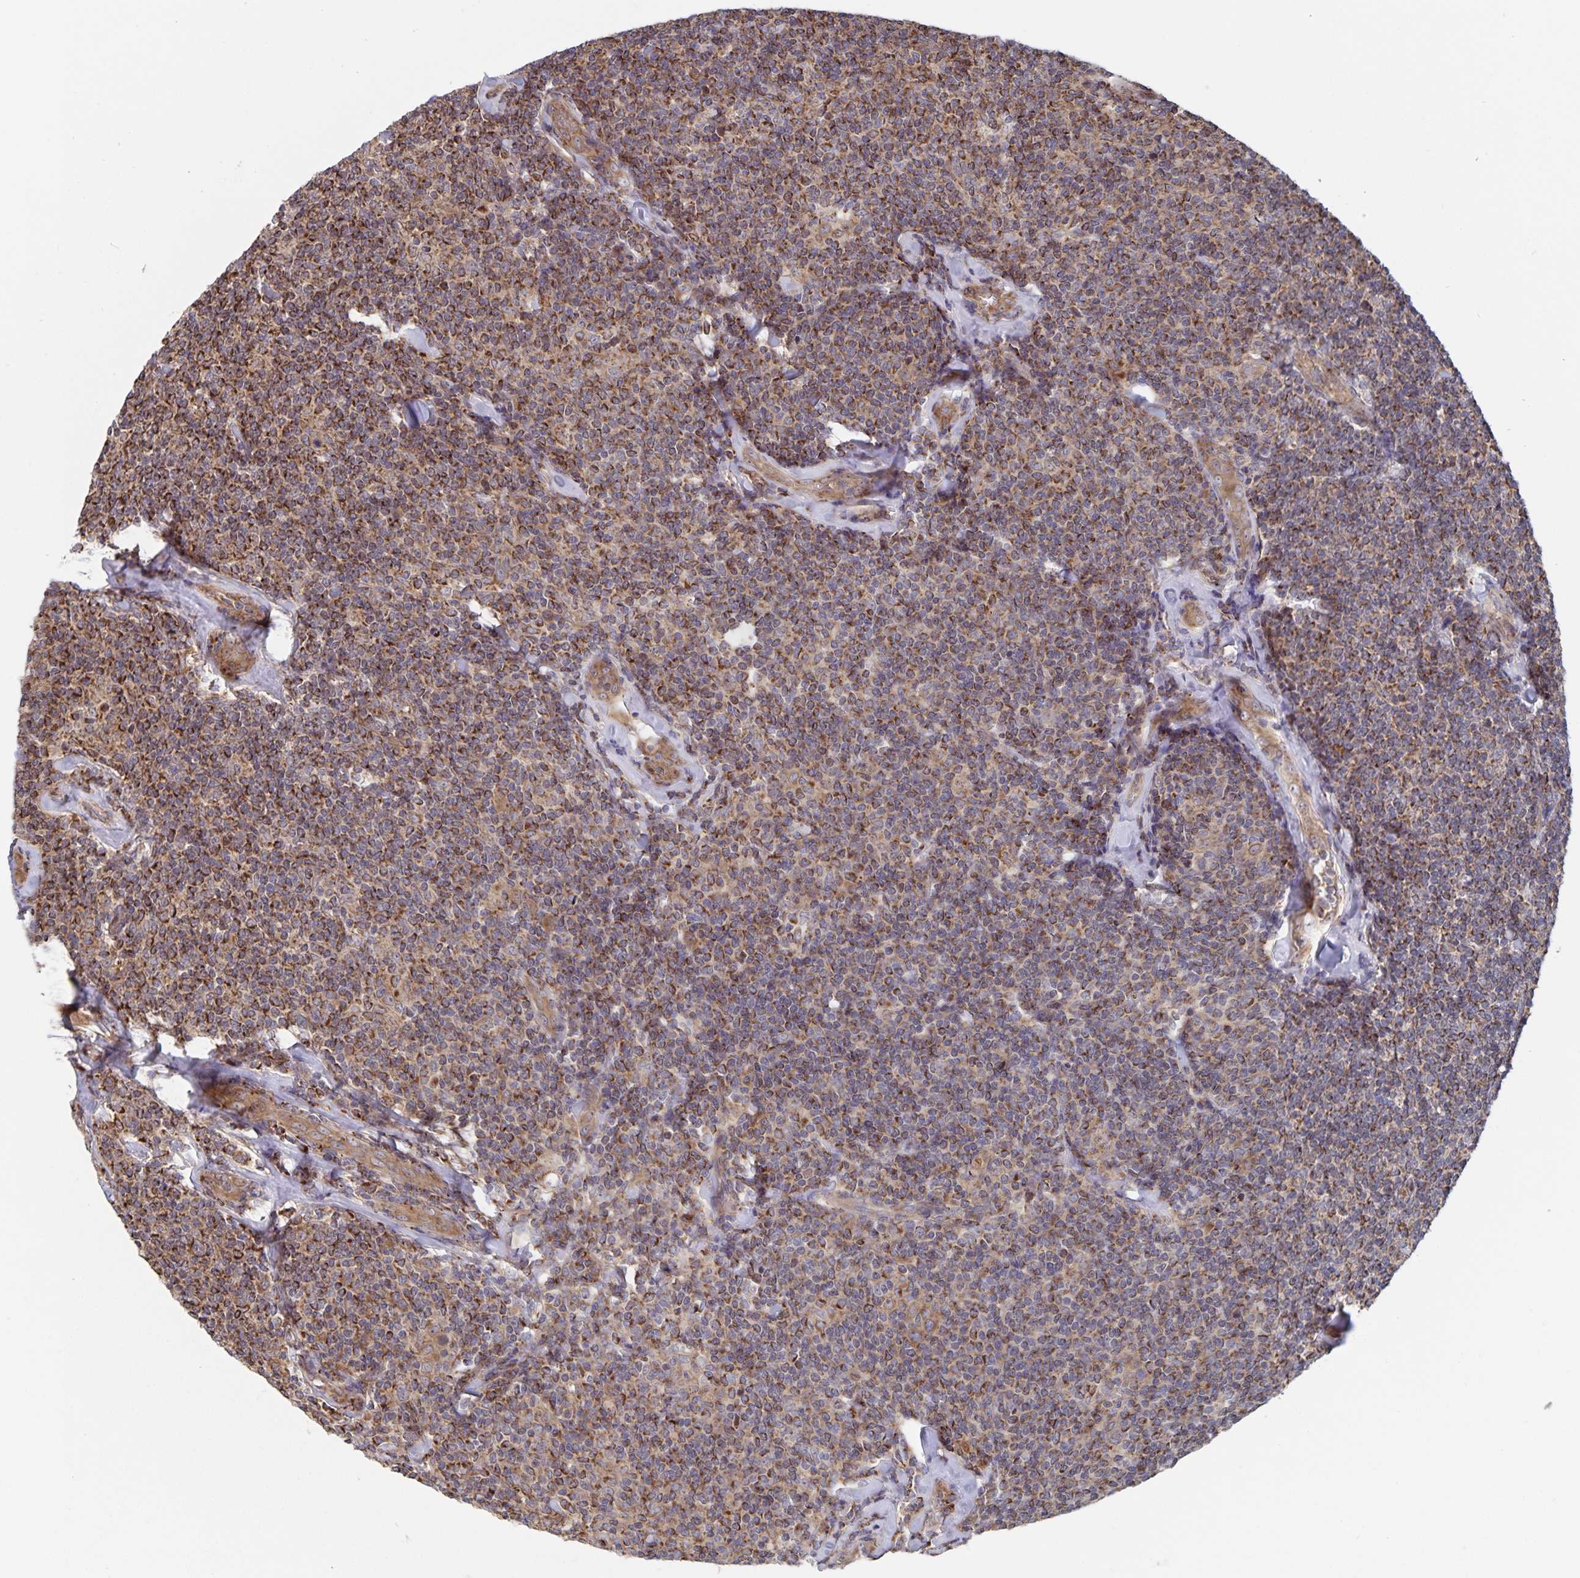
{"staining": {"intensity": "strong", "quantity": ">75%", "location": "cytoplasmic/membranous"}, "tissue": "lymphoma", "cell_type": "Tumor cells", "image_type": "cancer", "snomed": [{"axis": "morphology", "description": "Malignant lymphoma, non-Hodgkin's type, Low grade"}, {"axis": "topography", "description": "Lymph node"}], "caption": "The histopathology image reveals staining of lymphoma, revealing strong cytoplasmic/membranous protein positivity (brown color) within tumor cells.", "gene": "ACACA", "patient": {"sex": "female", "age": 56}}